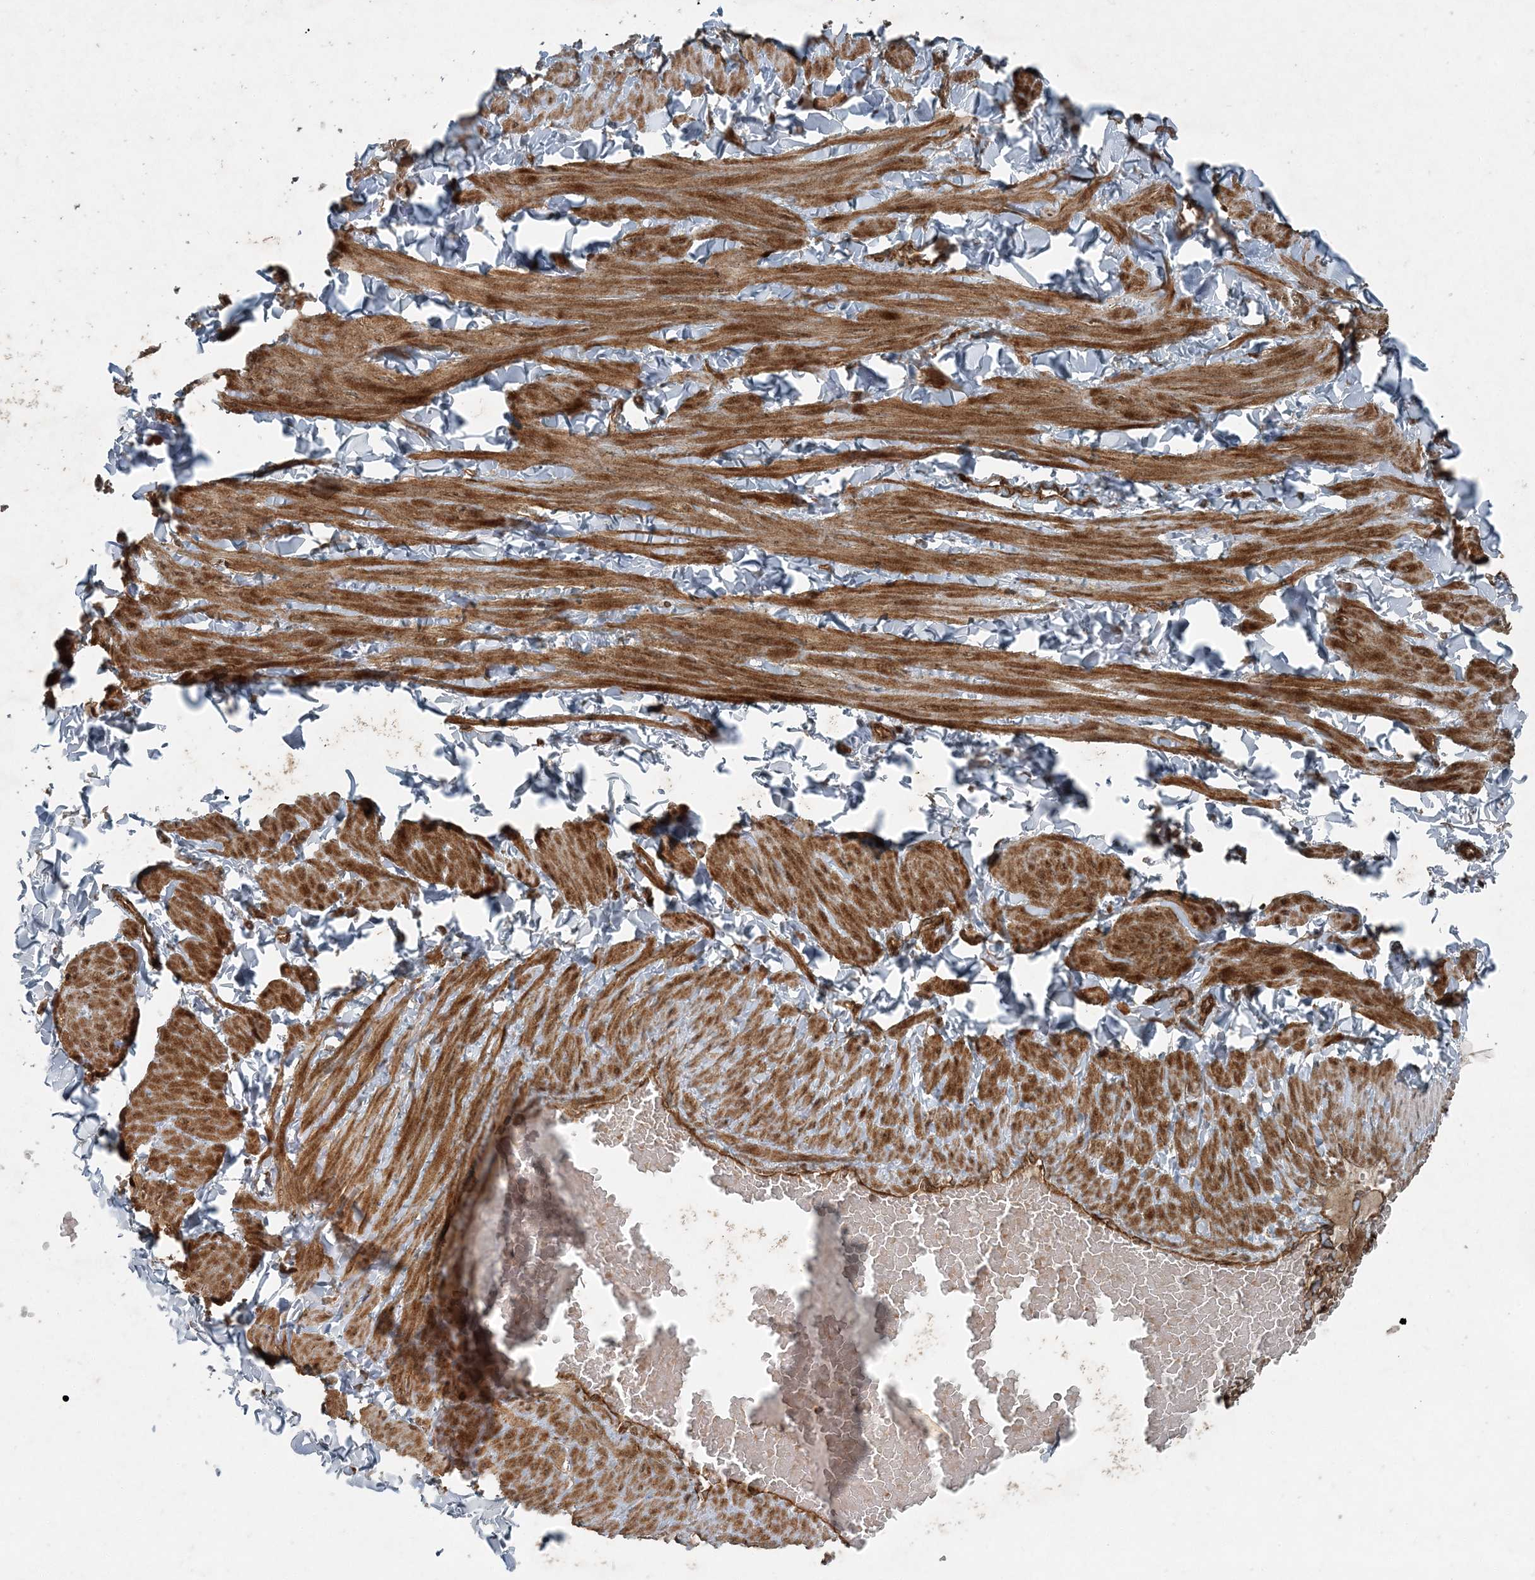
{"staining": {"intensity": "strong", "quantity": ">75%", "location": "cytoplasmic/membranous"}, "tissue": "soft tissue", "cell_type": "Fibroblasts", "image_type": "normal", "snomed": [{"axis": "morphology", "description": "Normal tissue, NOS"}, {"axis": "topography", "description": "Adipose tissue"}, {"axis": "topography", "description": "Vascular tissue"}, {"axis": "topography", "description": "Peripheral nerve tissue"}], "caption": "An immunohistochemistry photomicrograph of normal tissue is shown. Protein staining in brown shows strong cytoplasmic/membranous positivity in soft tissue within fibroblasts. (Stains: DAB (3,3'-diaminobenzidine) in brown, nuclei in blue, Microscopy: brightfield microscopy at high magnification).", "gene": "COPS7B", "patient": {"sex": "male", "age": 25}}